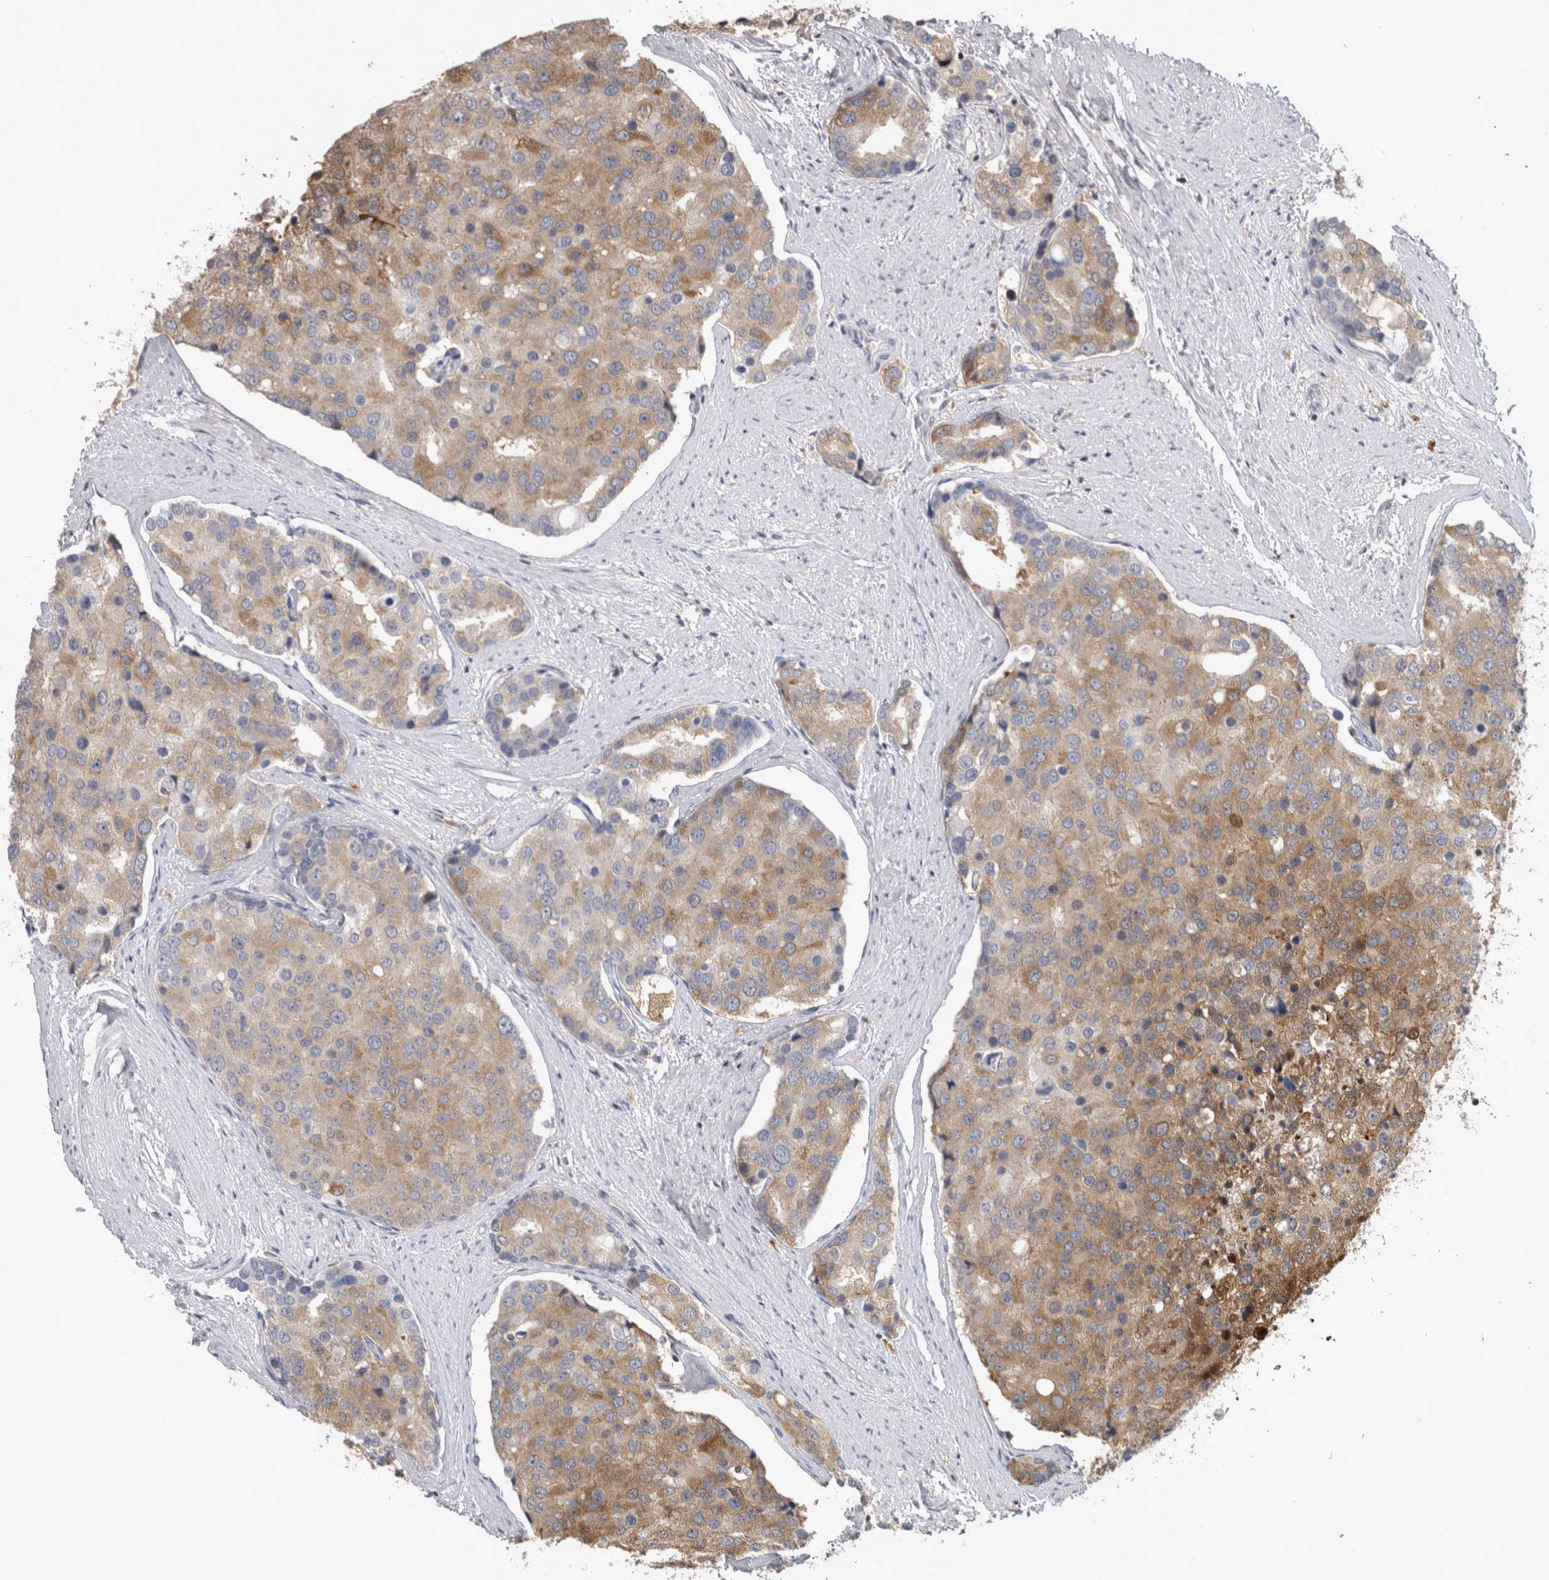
{"staining": {"intensity": "moderate", "quantity": ">75%", "location": "cytoplasmic/membranous"}, "tissue": "prostate cancer", "cell_type": "Tumor cells", "image_type": "cancer", "snomed": [{"axis": "morphology", "description": "Adenocarcinoma, High grade"}, {"axis": "topography", "description": "Prostate"}], "caption": "Immunohistochemical staining of prostate cancer reveals moderate cytoplasmic/membranous protein positivity in about >75% of tumor cells.", "gene": "USH1G", "patient": {"sex": "male", "age": 50}}